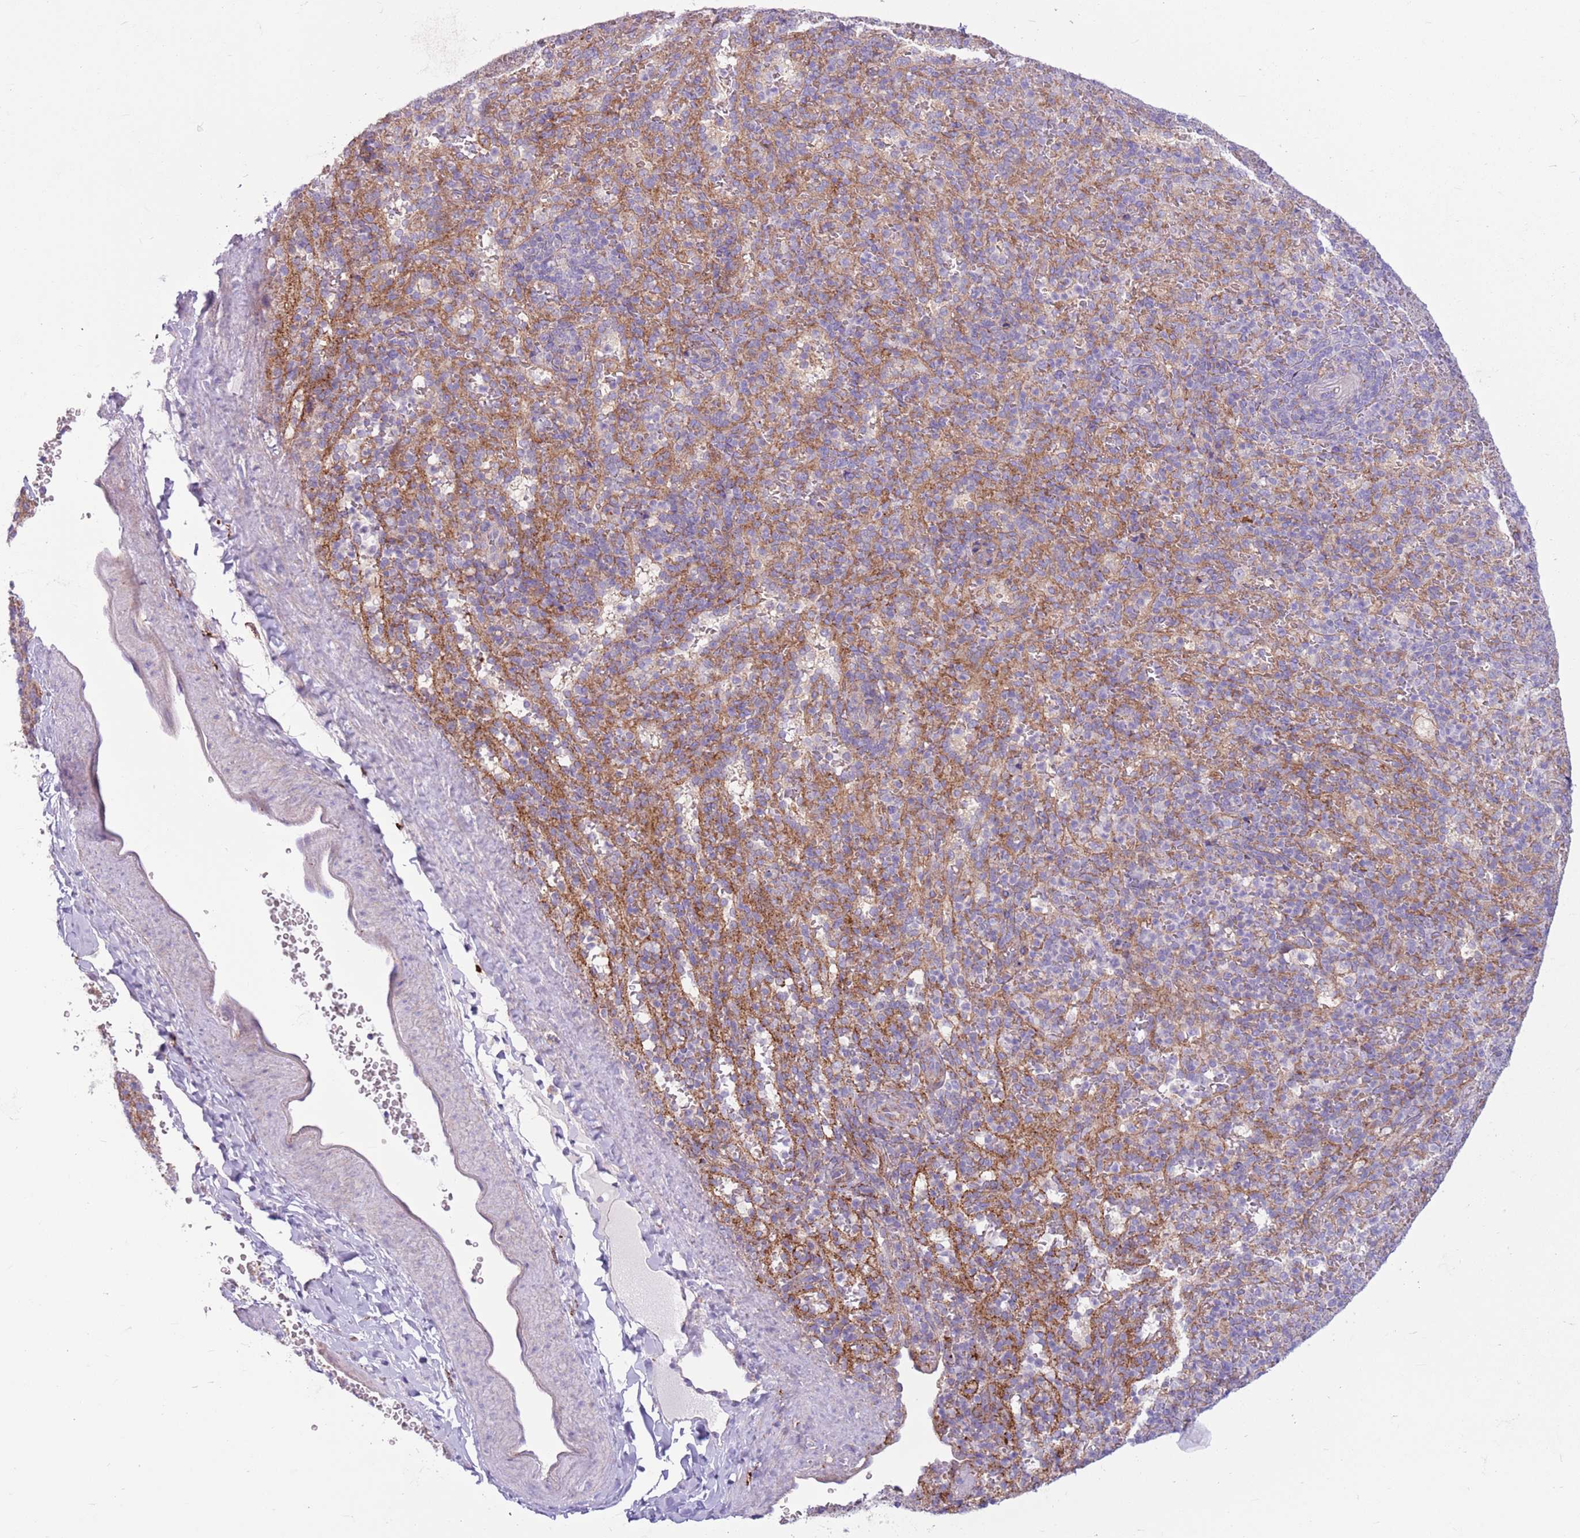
{"staining": {"intensity": "negative", "quantity": "none", "location": "none"}, "tissue": "spleen", "cell_type": "Cells in red pulp", "image_type": "normal", "snomed": [{"axis": "morphology", "description": "Normal tissue, NOS"}, {"axis": "topography", "description": "Spleen"}], "caption": "High magnification brightfield microscopy of normal spleen stained with DAB (brown) and counterstained with hematoxylin (blue): cells in red pulp show no significant staining. (DAB (3,3'-diaminobenzidine) IHC visualized using brightfield microscopy, high magnification).", "gene": "SNX6", "patient": {"sex": "female", "age": 21}}